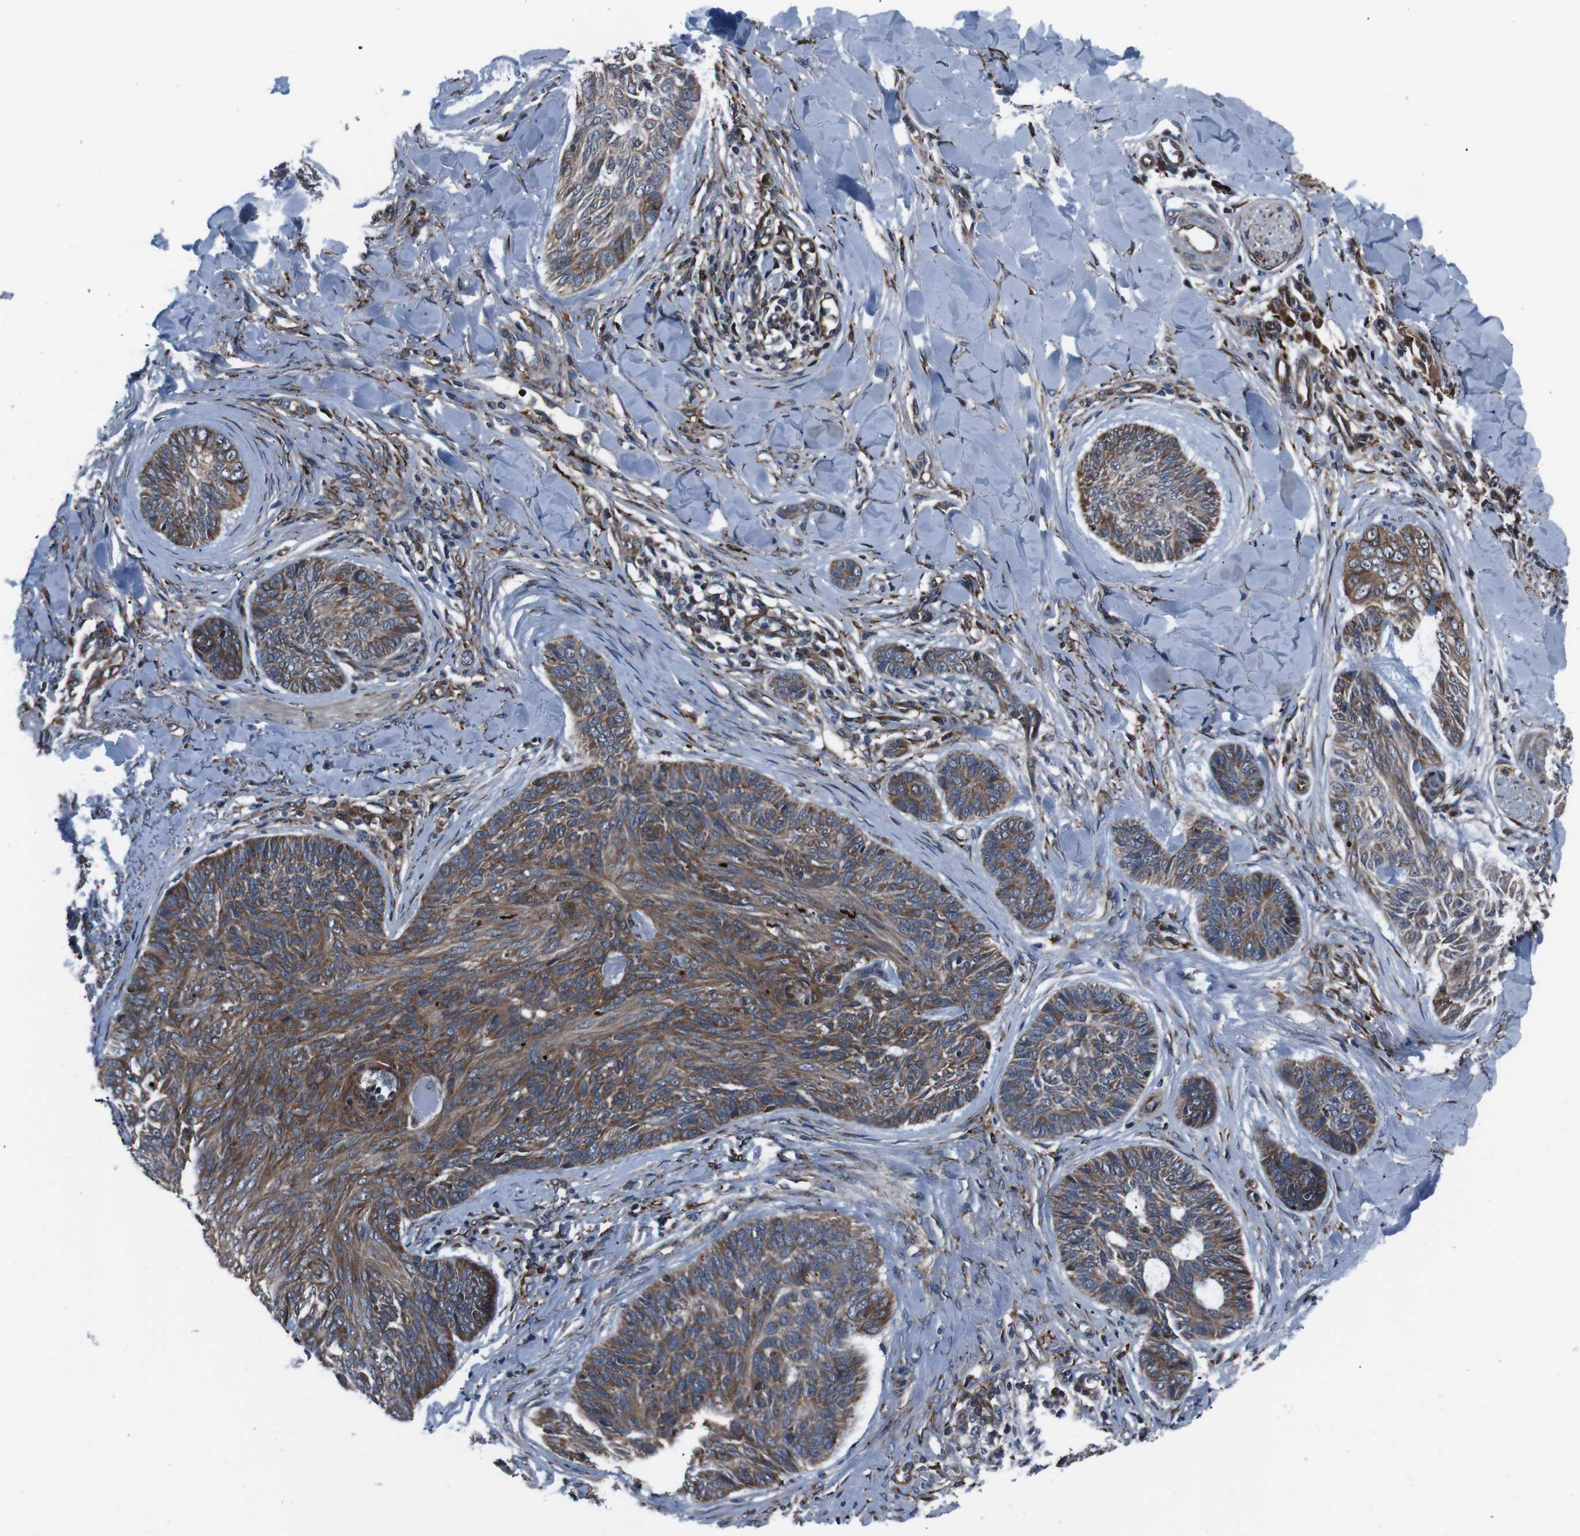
{"staining": {"intensity": "moderate", "quantity": ">75%", "location": "cytoplasmic/membranous"}, "tissue": "skin cancer", "cell_type": "Tumor cells", "image_type": "cancer", "snomed": [{"axis": "morphology", "description": "Basal cell carcinoma"}, {"axis": "topography", "description": "Skin"}], "caption": "Basal cell carcinoma (skin) stained with immunohistochemistry displays moderate cytoplasmic/membranous expression in approximately >75% of tumor cells. The staining was performed using DAB (3,3'-diaminobenzidine) to visualize the protein expression in brown, while the nuclei were stained in blue with hematoxylin (Magnification: 20x).", "gene": "EIF4A2", "patient": {"sex": "male", "age": 43}}